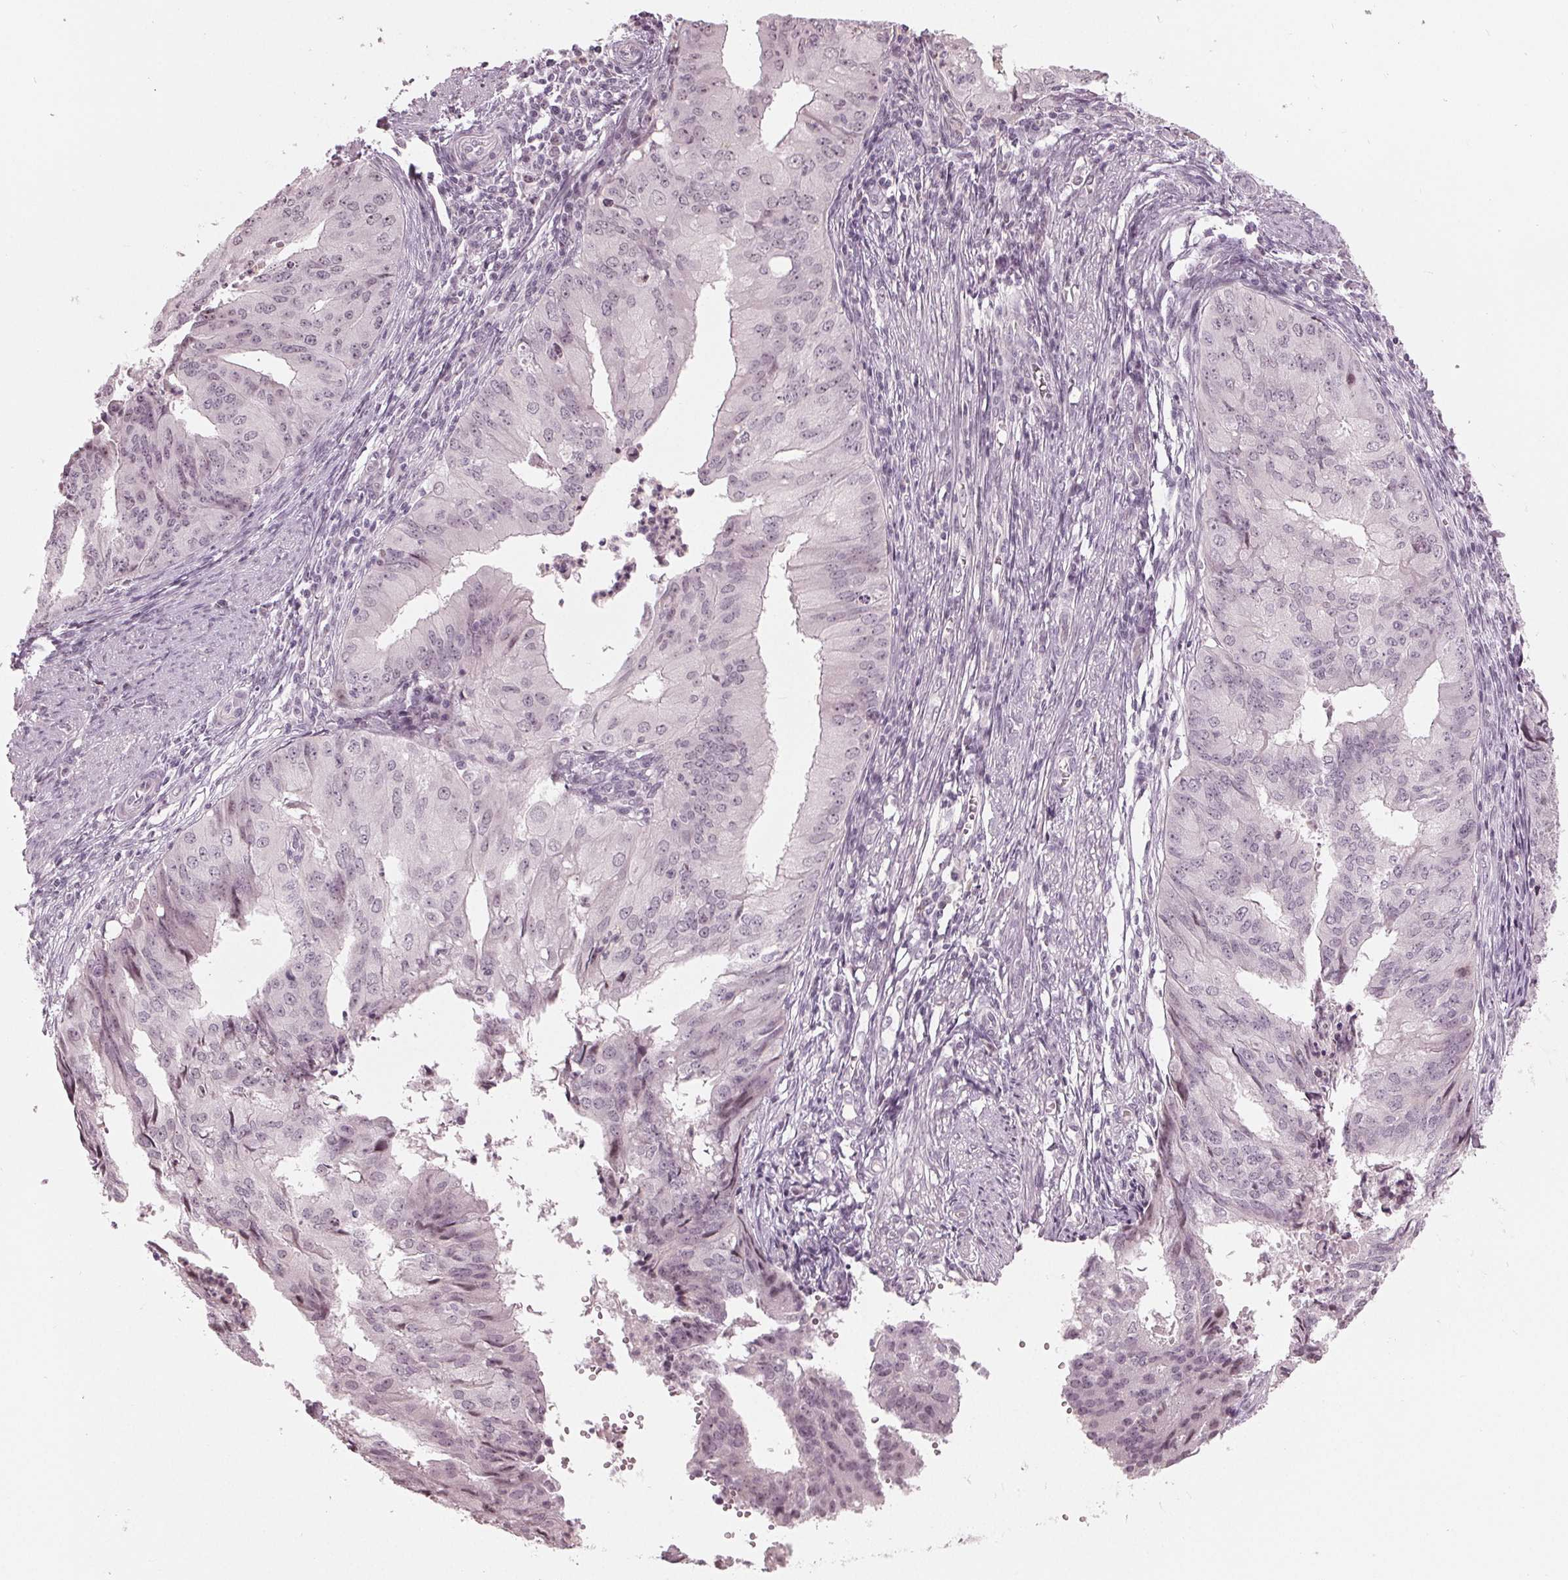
{"staining": {"intensity": "negative", "quantity": "none", "location": "none"}, "tissue": "endometrial cancer", "cell_type": "Tumor cells", "image_type": "cancer", "snomed": [{"axis": "morphology", "description": "Adenocarcinoma, NOS"}, {"axis": "topography", "description": "Endometrium"}], "caption": "Adenocarcinoma (endometrial) was stained to show a protein in brown. There is no significant positivity in tumor cells.", "gene": "ADPRHL1", "patient": {"sex": "female", "age": 50}}